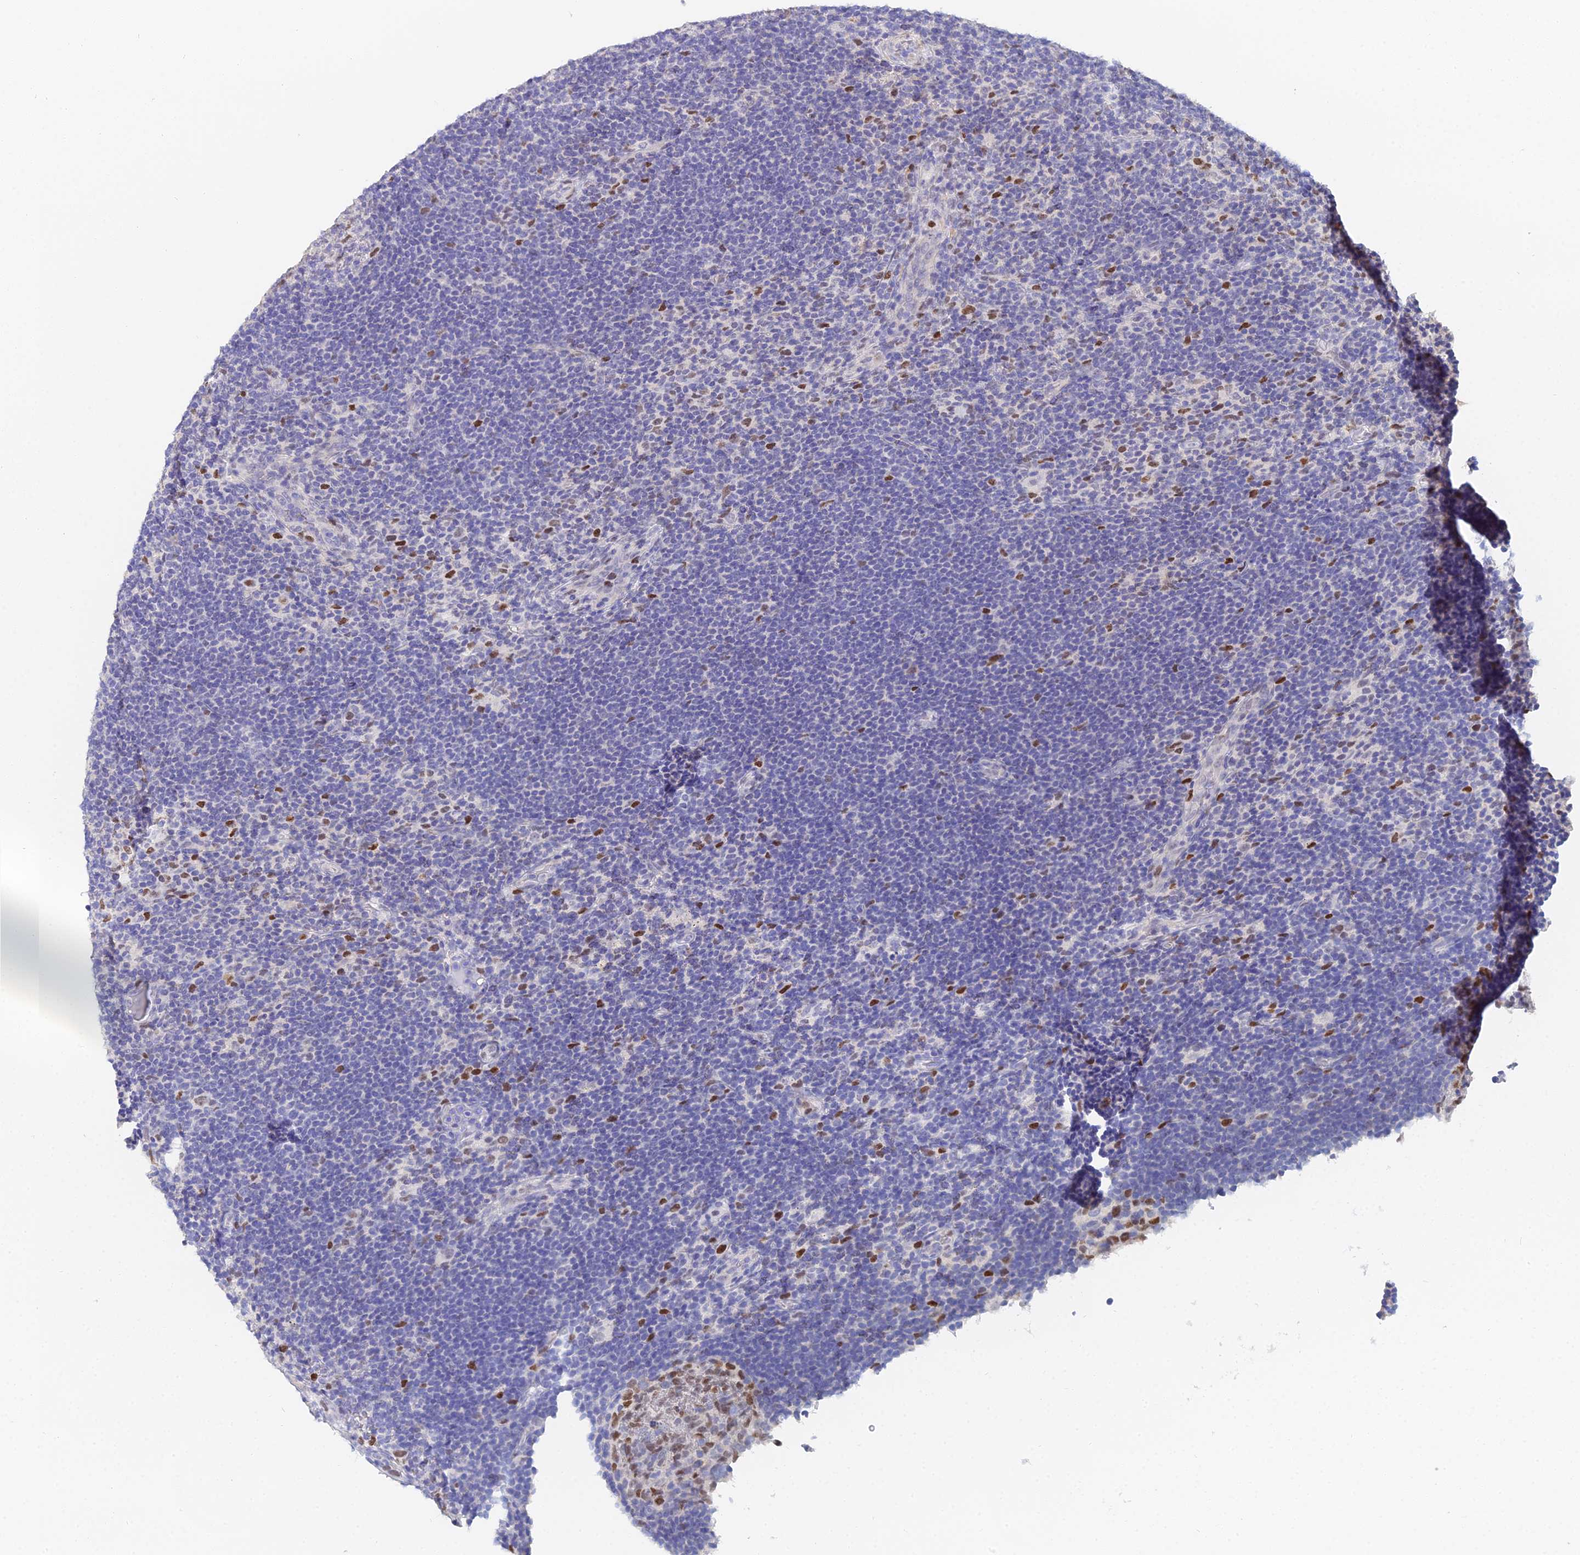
{"staining": {"intensity": "negative", "quantity": "none", "location": "none"}, "tissue": "lymphoma", "cell_type": "Tumor cells", "image_type": "cancer", "snomed": [{"axis": "morphology", "description": "Hodgkin's disease, NOS"}, {"axis": "topography", "description": "Lymph node"}], "caption": "A photomicrograph of human Hodgkin's disease is negative for staining in tumor cells. (Immunohistochemistry, brightfield microscopy, high magnification).", "gene": "MCM2", "patient": {"sex": "female", "age": 57}}